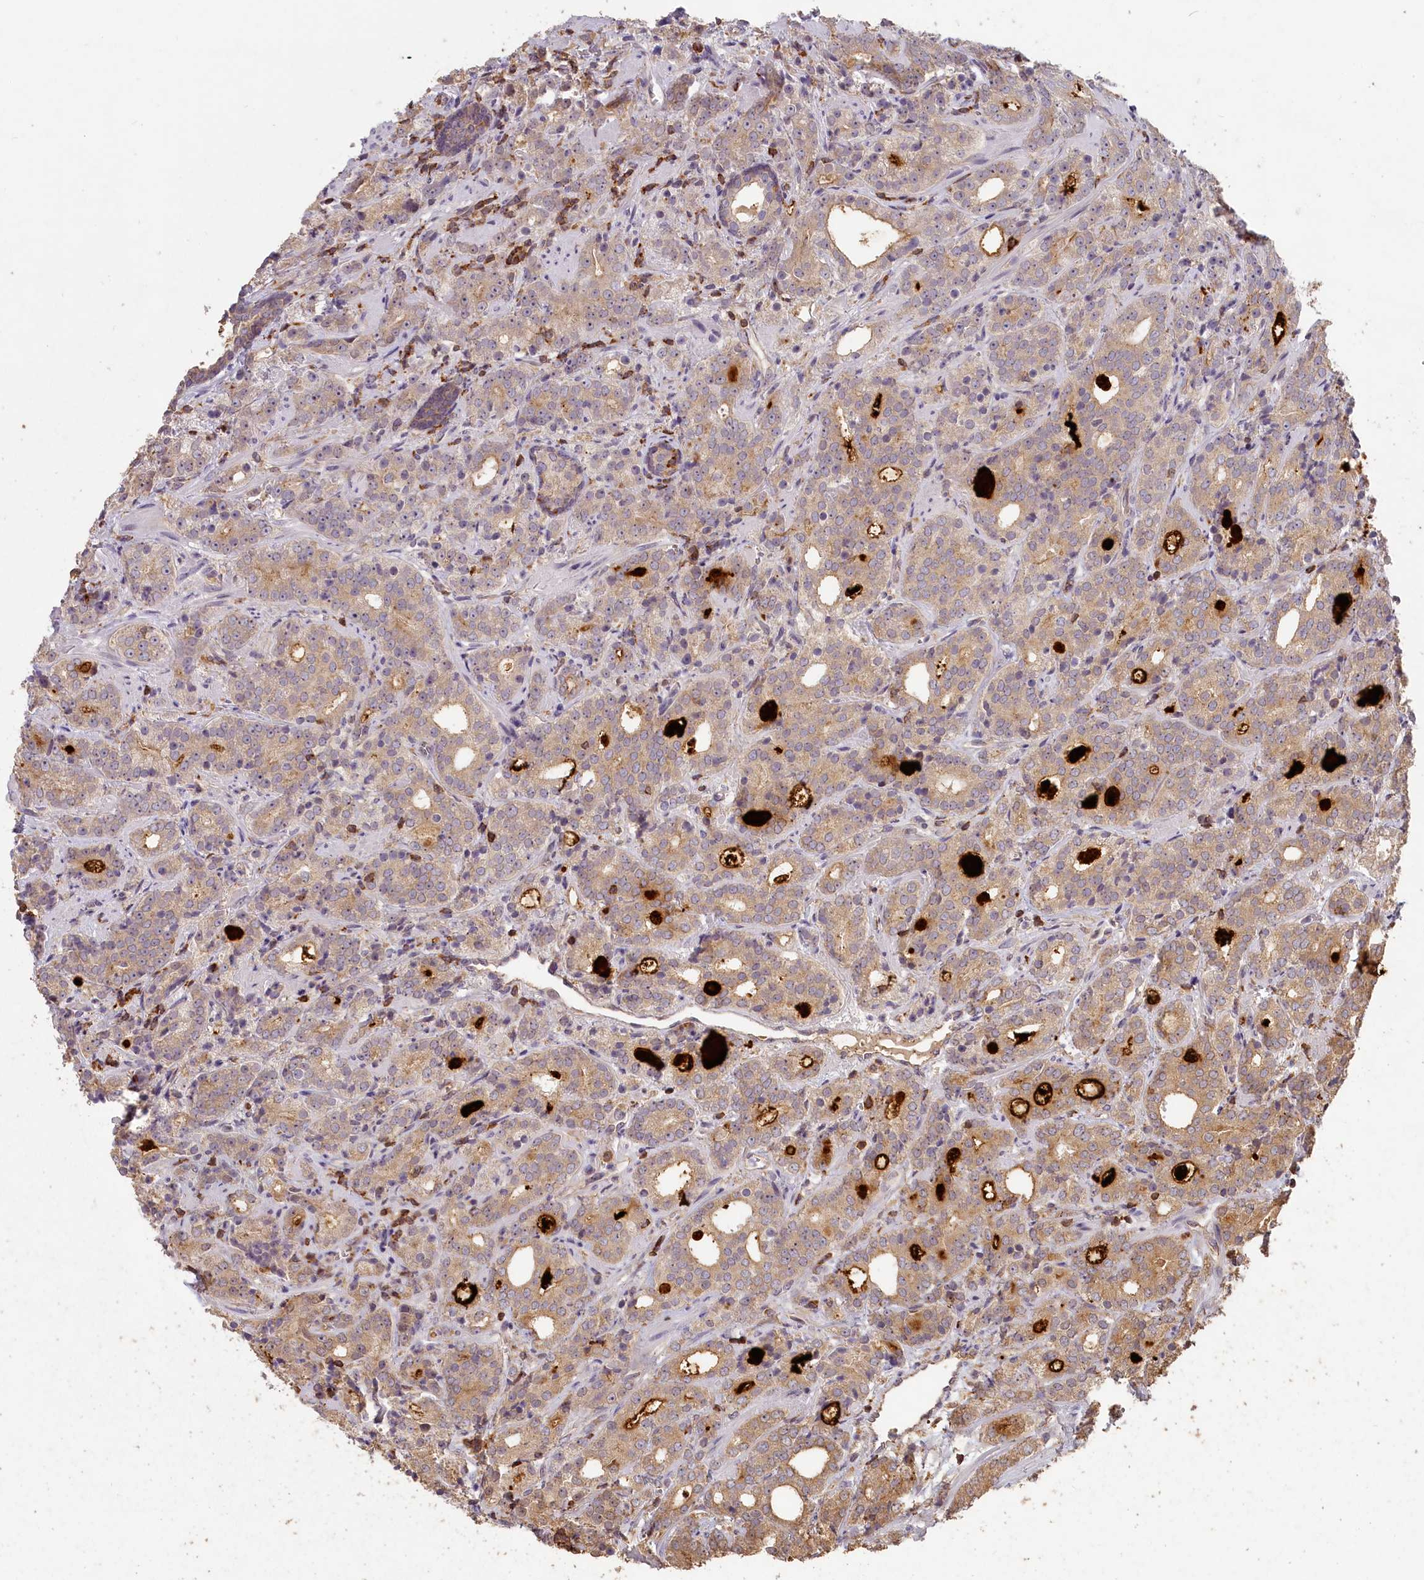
{"staining": {"intensity": "moderate", "quantity": "25%-75%", "location": "cytoplasmic/membranous"}, "tissue": "prostate cancer", "cell_type": "Tumor cells", "image_type": "cancer", "snomed": [{"axis": "morphology", "description": "Adenocarcinoma, High grade"}, {"axis": "topography", "description": "Prostate"}], "caption": "Adenocarcinoma (high-grade) (prostate) was stained to show a protein in brown. There is medium levels of moderate cytoplasmic/membranous expression in about 25%-75% of tumor cells.", "gene": "MADD", "patient": {"sex": "male", "age": 64}}